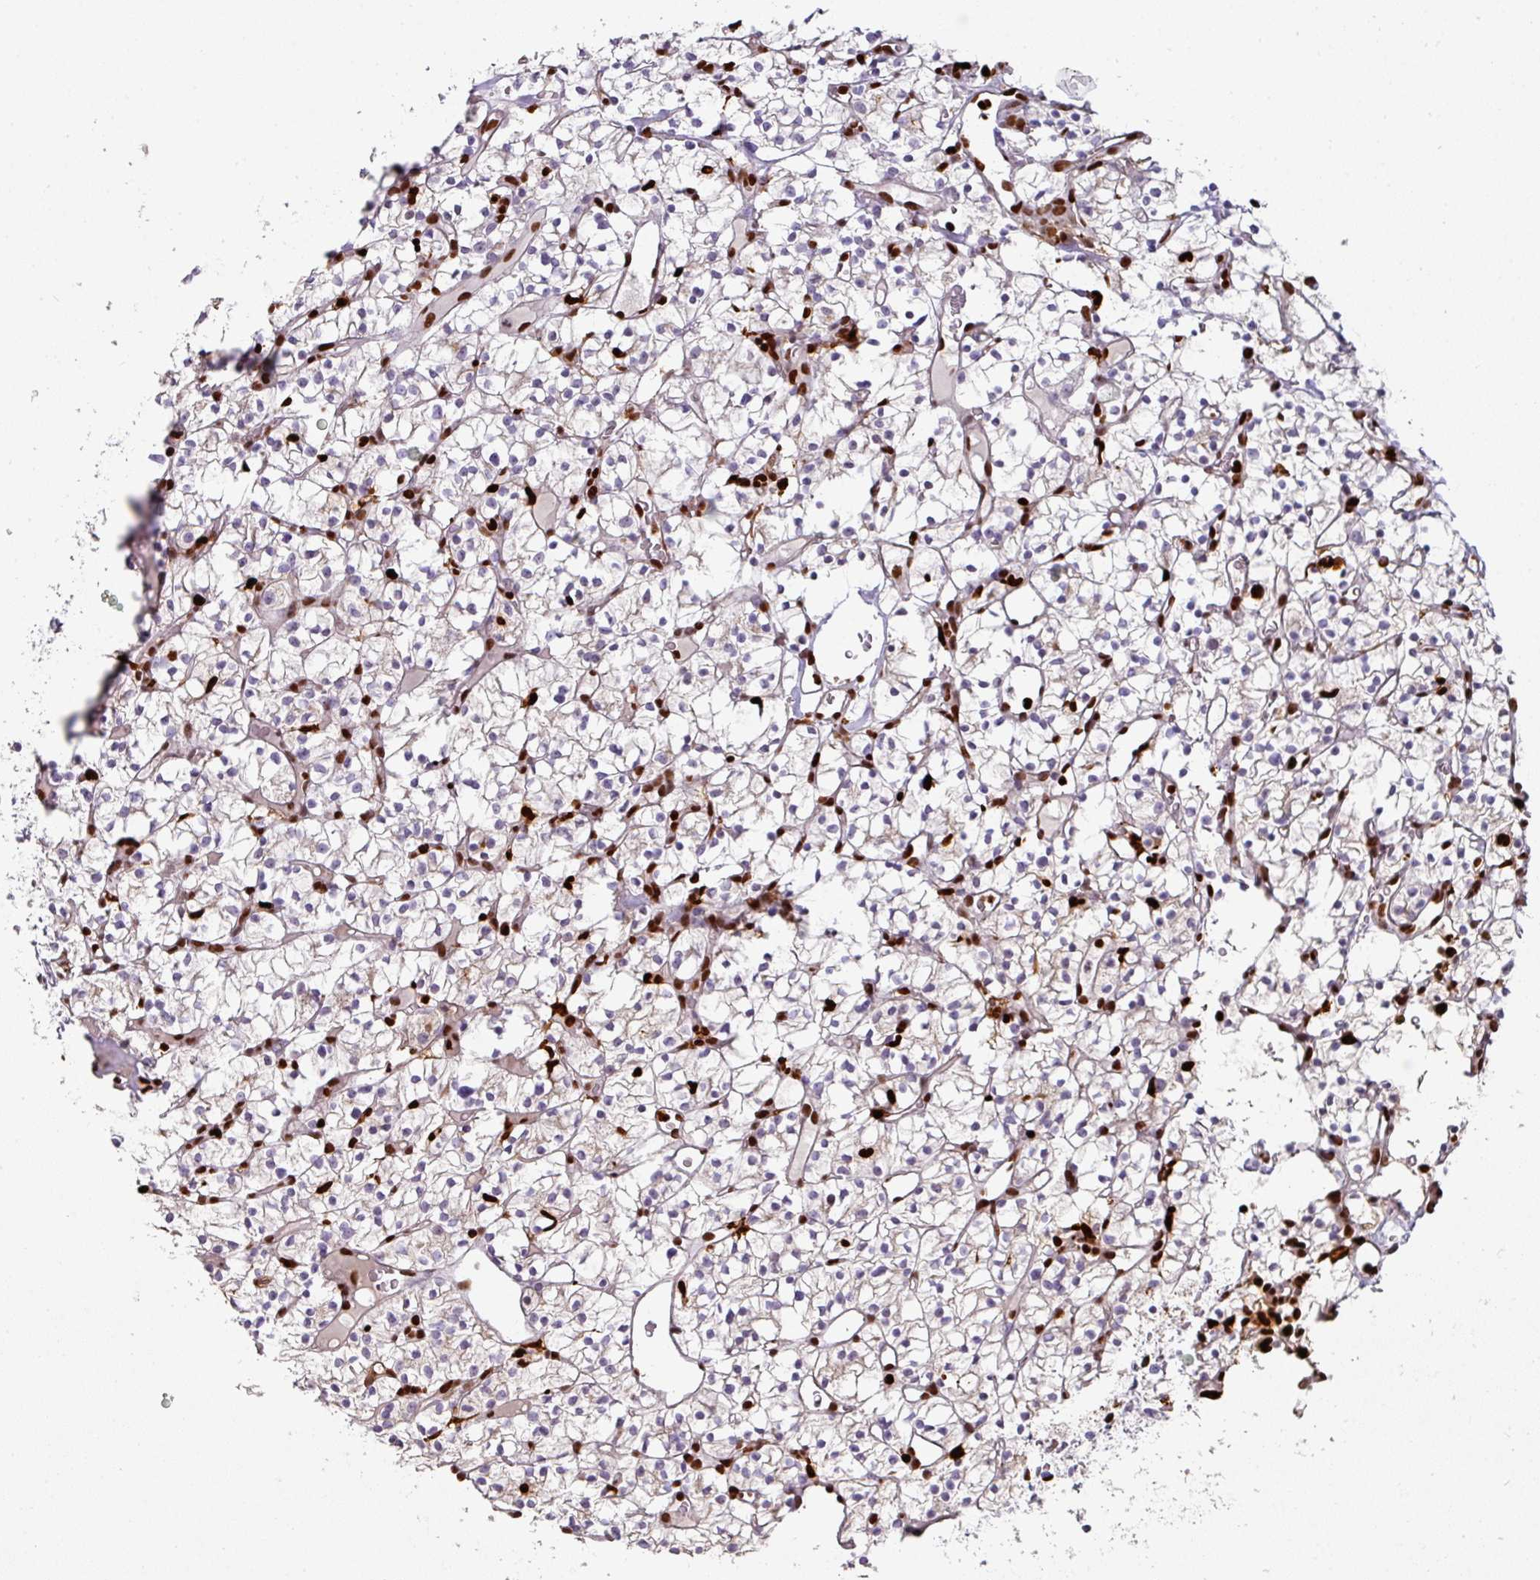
{"staining": {"intensity": "negative", "quantity": "none", "location": "none"}, "tissue": "renal cancer", "cell_type": "Tumor cells", "image_type": "cancer", "snomed": [{"axis": "morphology", "description": "Adenocarcinoma, NOS"}, {"axis": "topography", "description": "Kidney"}], "caption": "Tumor cells show no significant protein expression in adenocarcinoma (renal).", "gene": "SAMHD1", "patient": {"sex": "female", "age": 64}}